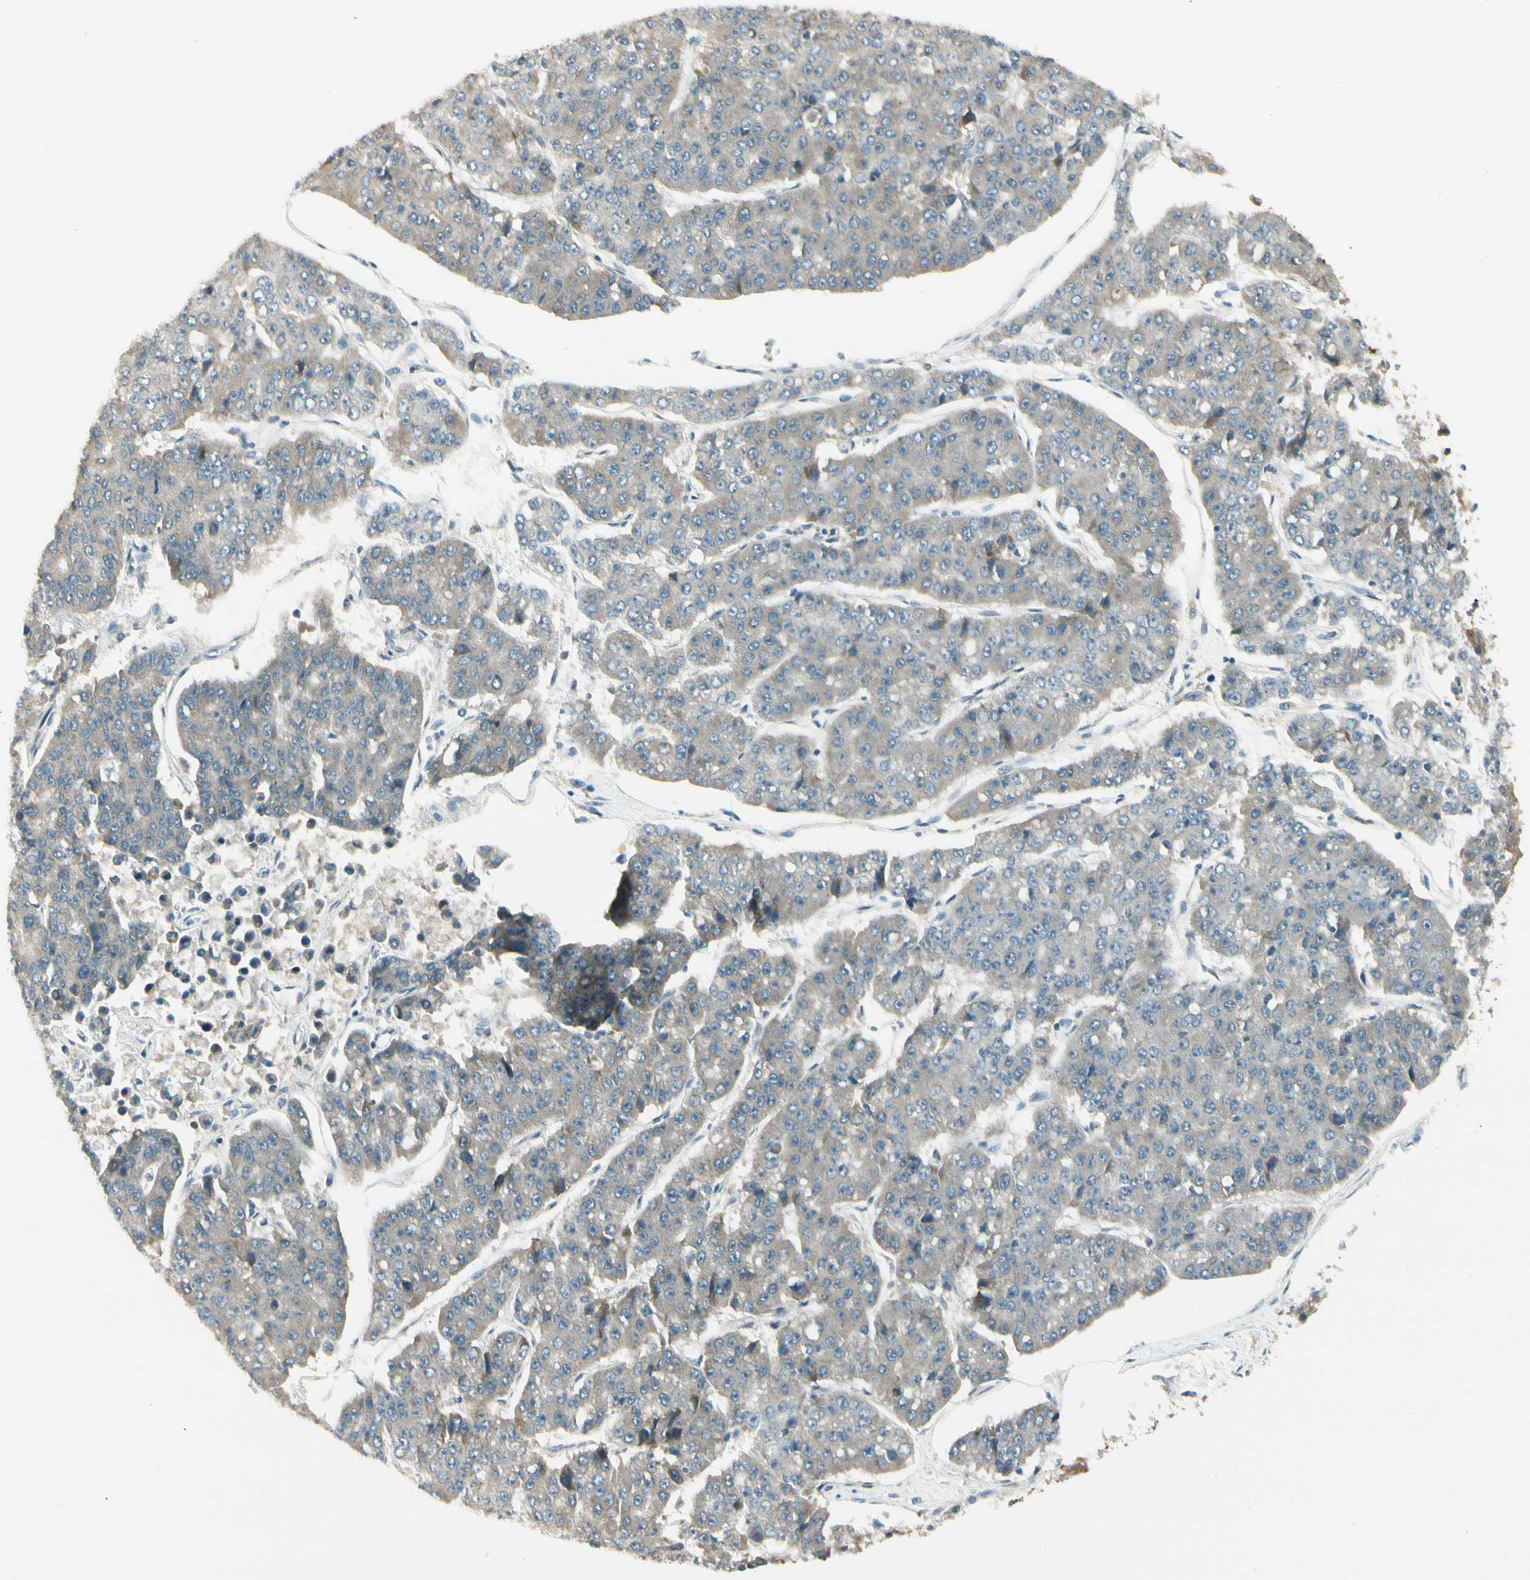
{"staining": {"intensity": "weak", "quantity": ">75%", "location": "cytoplasmic/membranous"}, "tissue": "pancreatic cancer", "cell_type": "Tumor cells", "image_type": "cancer", "snomed": [{"axis": "morphology", "description": "Adenocarcinoma, NOS"}, {"axis": "topography", "description": "Pancreas"}], "caption": "Immunohistochemical staining of pancreatic cancer reveals low levels of weak cytoplasmic/membranous expression in approximately >75% of tumor cells. (DAB = brown stain, brightfield microscopy at high magnification).", "gene": "BNIP1", "patient": {"sex": "male", "age": 50}}